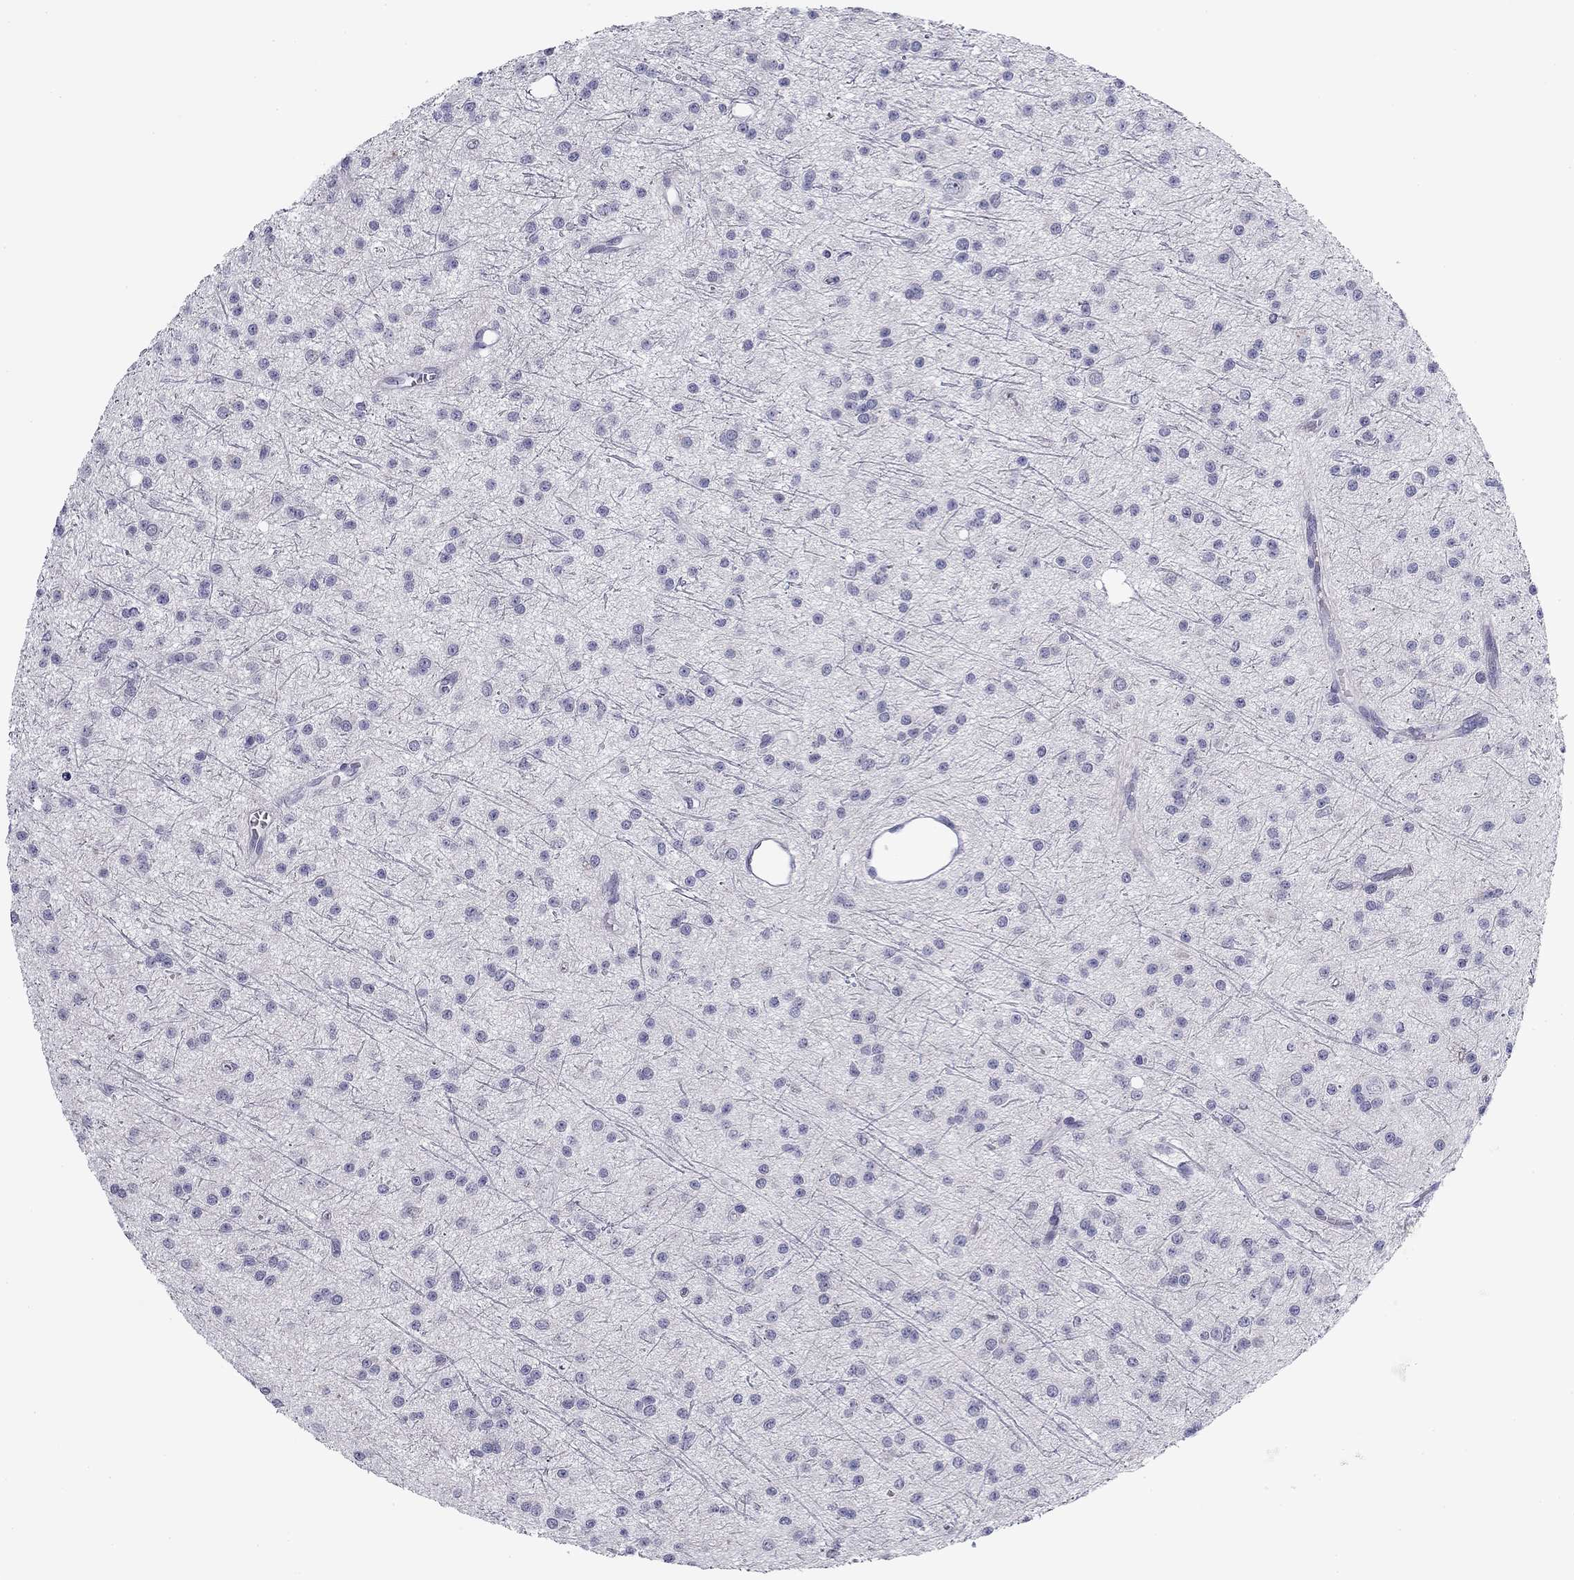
{"staining": {"intensity": "negative", "quantity": "none", "location": "none"}, "tissue": "glioma", "cell_type": "Tumor cells", "image_type": "cancer", "snomed": [{"axis": "morphology", "description": "Glioma, malignant, Low grade"}, {"axis": "topography", "description": "Brain"}], "caption": "The photomicrograph reveals no staining of tumor cells in malignant low-grade glioma.", "gene": "PRPH", "patient": {"sex": "male", "age": 27}}